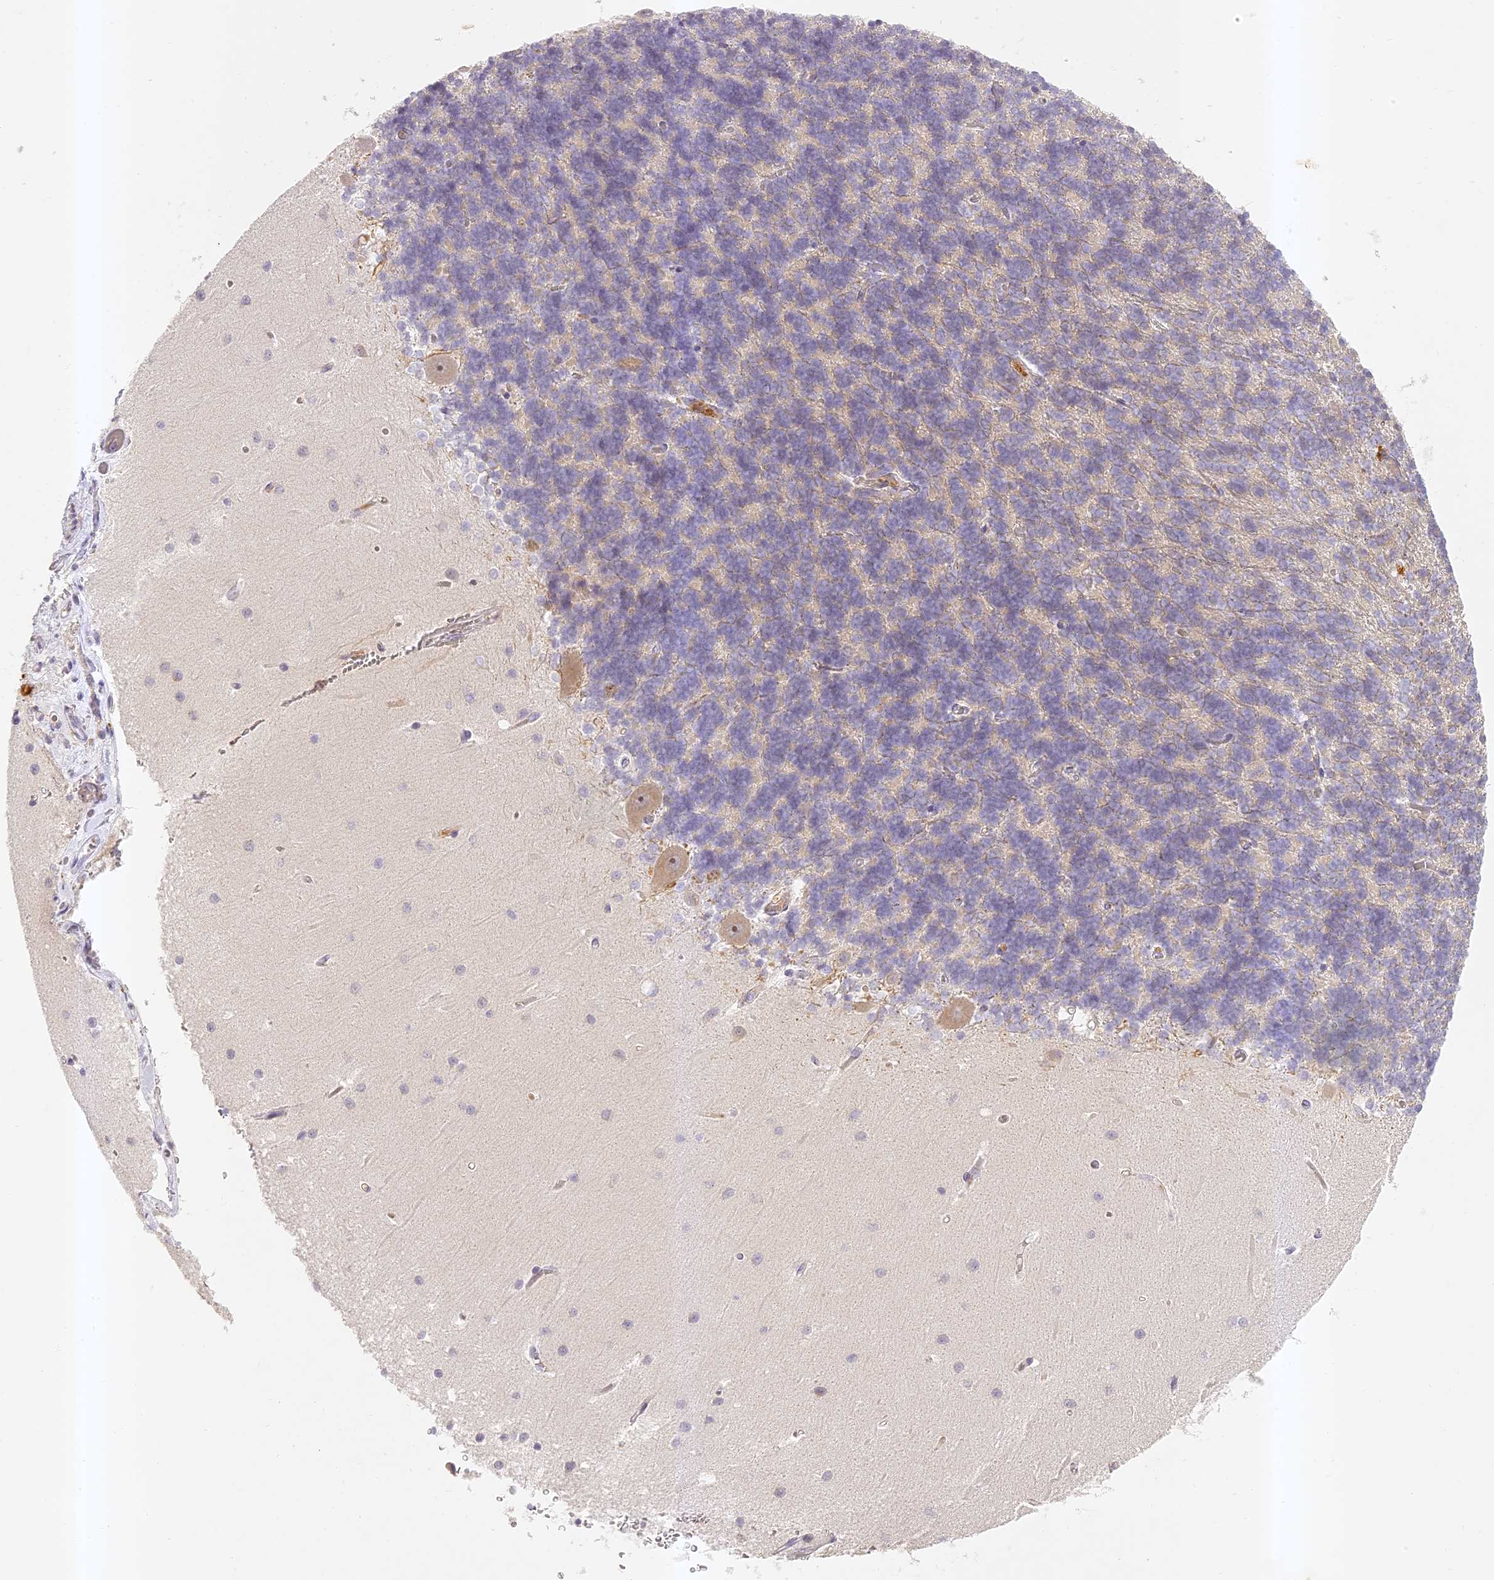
{"staining": {"intensity": "weak", "quantity": "<25%", "location": "cytoplasmic/membranous"}, "tissue": "cerebellum", "cell_type": "Cells in granular layer", "image_type": "normal", "snomed": [{"axis": "morphology", "description": "Normal tissue, NOS"}, {"axis": "topography", "description": "Cerebellum"}], "caption": "Immunohistochemistry (IHC) of unremarkable cerebellum shows no expression in cells in granular layer.", "gene": "ELL3", "patient": {"sex": "male", "age": 37}}